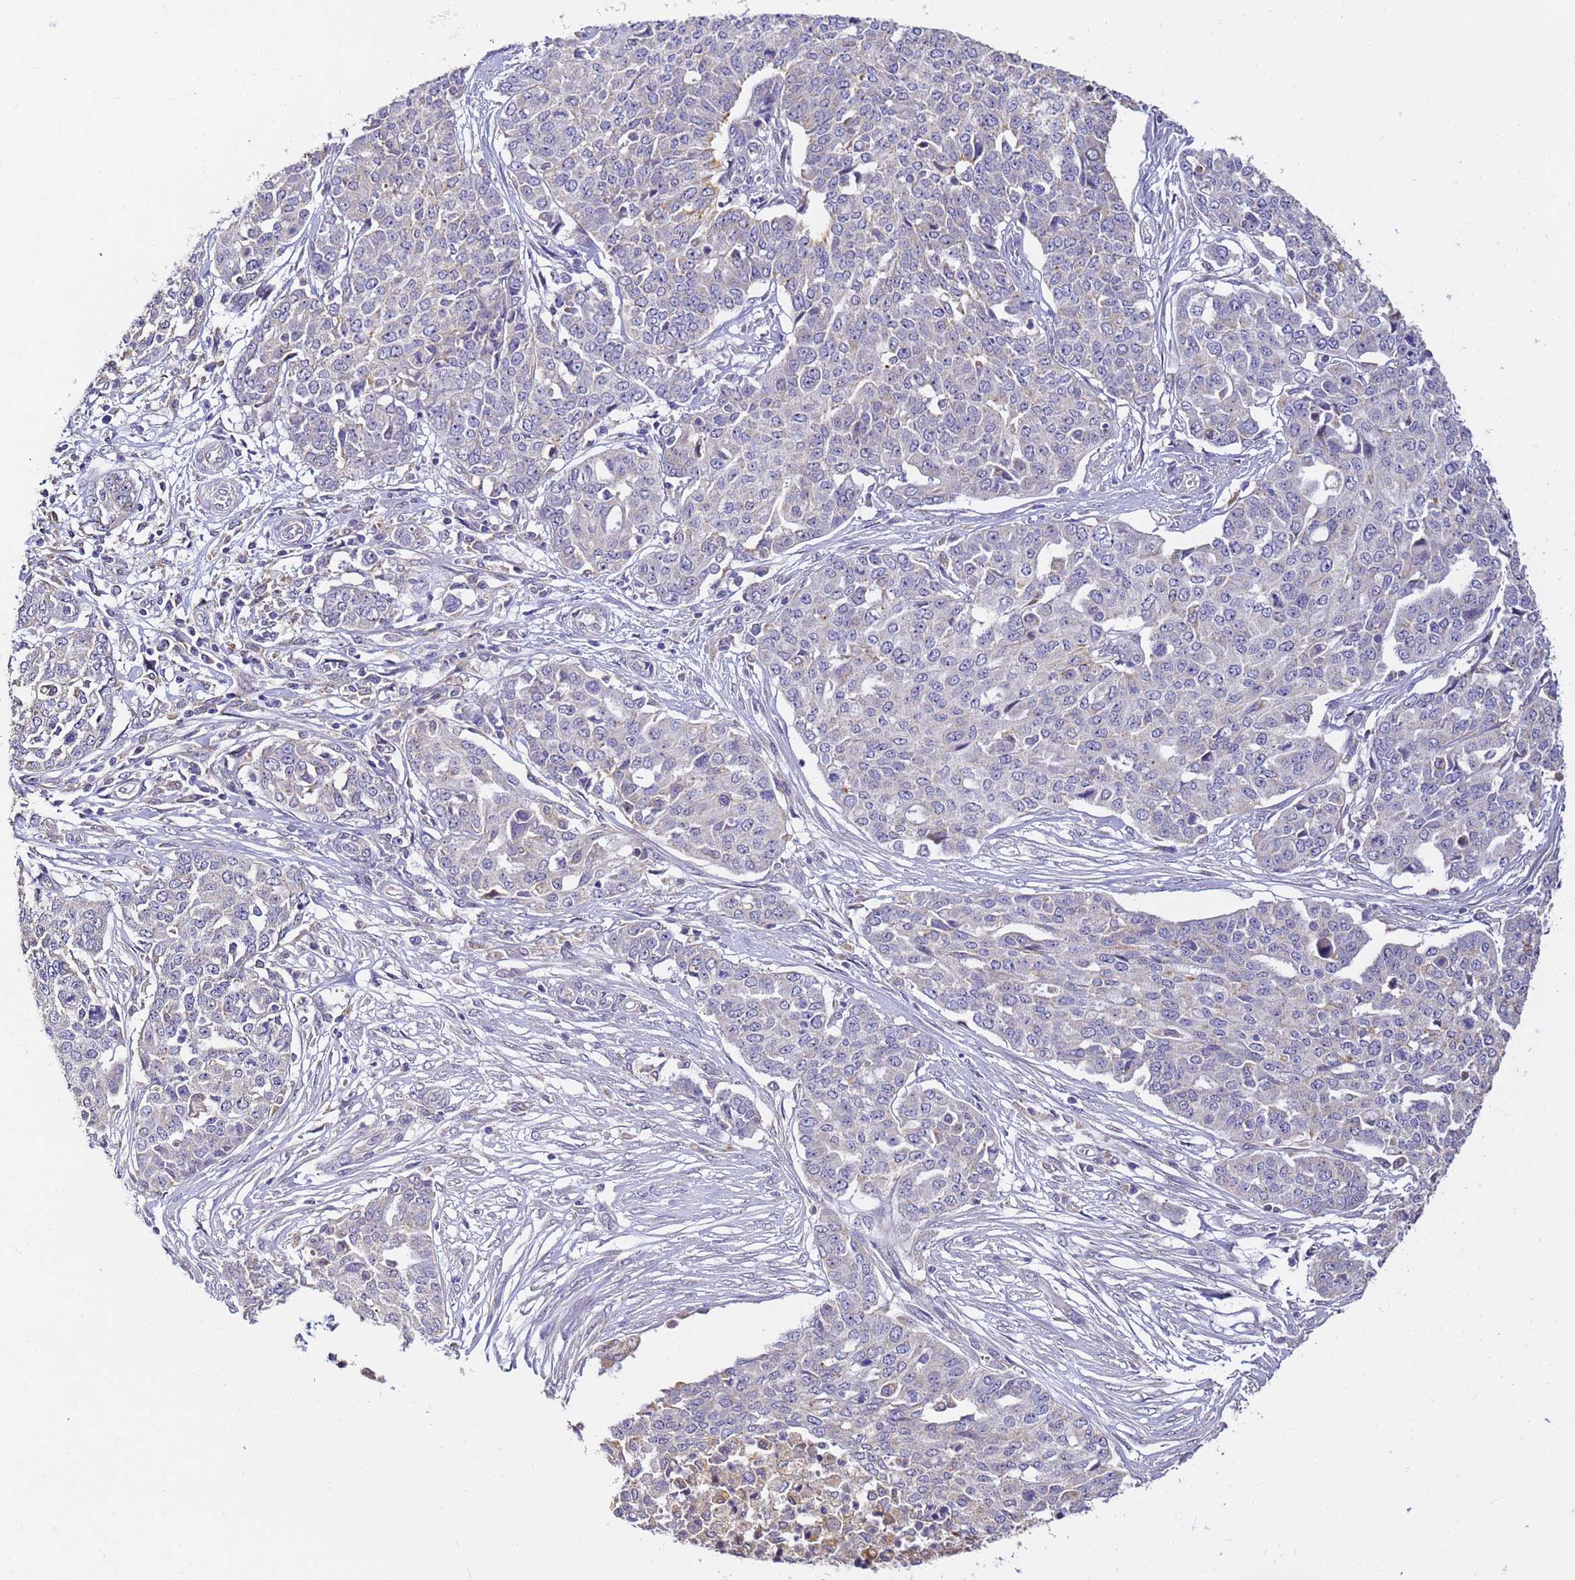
{"staining": {"intensity": "negative", "quantity": "none", "location": "none"}, "tissue": "ovarian cancer", "cell_type": "Tumor cells", "image_type": "cancer", "snomed": [{"axis": "morphology", "description": "Cystadenocarcinoma, serous, NOS"}, {"axis": "topography", "description": "Soft tissue"}, {"axis": "topography", "description": "Ovary"}], "caption": "IHC image of serous cystadenocarcinoma (ovarian) stained for a protein (brown), which shows no expression in tumor cells.", "gene": "ARL8B", "patient": {"sex": "female", "age": 57}}